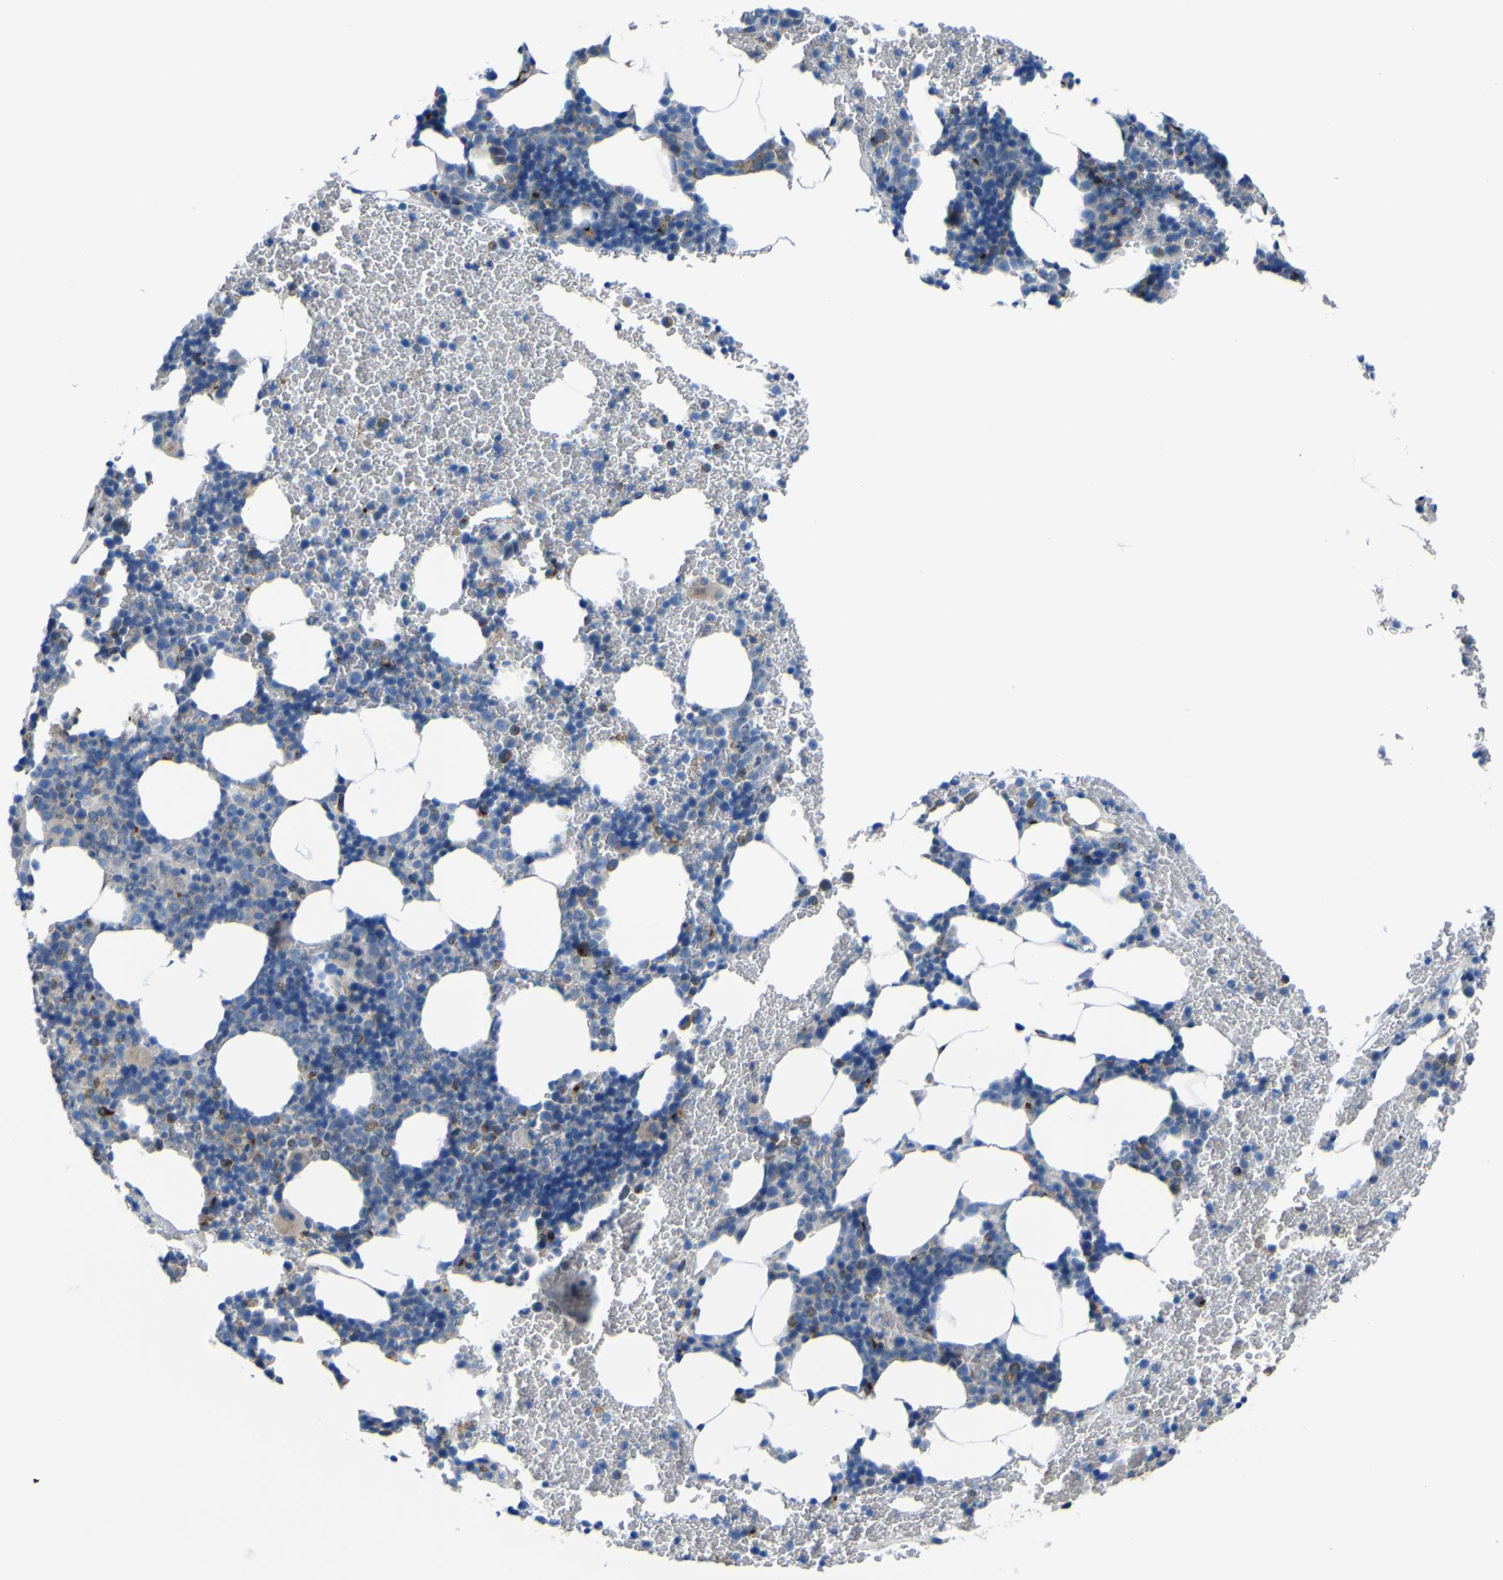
{"staining": {"intensity": "weak", "quantity": "<25%", "location": "cytoplasmic/membranous"}, "tissue": "bone marrow", "cell_type": "Hematopoietic cells", "image_type": "normal", "snomed": [{"axis": "morphology", "description": "Normal tissue, NOS"}, {"axis": "morphology", "description": "Inflammation, NOS"}, {"axis": "topography", "description": "Bone marrow"}], "caption": "Immunohistochemistry (IHC) of unremarkable human bone marrow displays no staining in hematopoietic cells. The staining was performed using DAB to visualize the protein expression in brown, while the nuclei were stained in blue with hematoxylin (Magnification: 20x).", "gene": "CST3", "patient": {"sex": "female", "age": 70}}